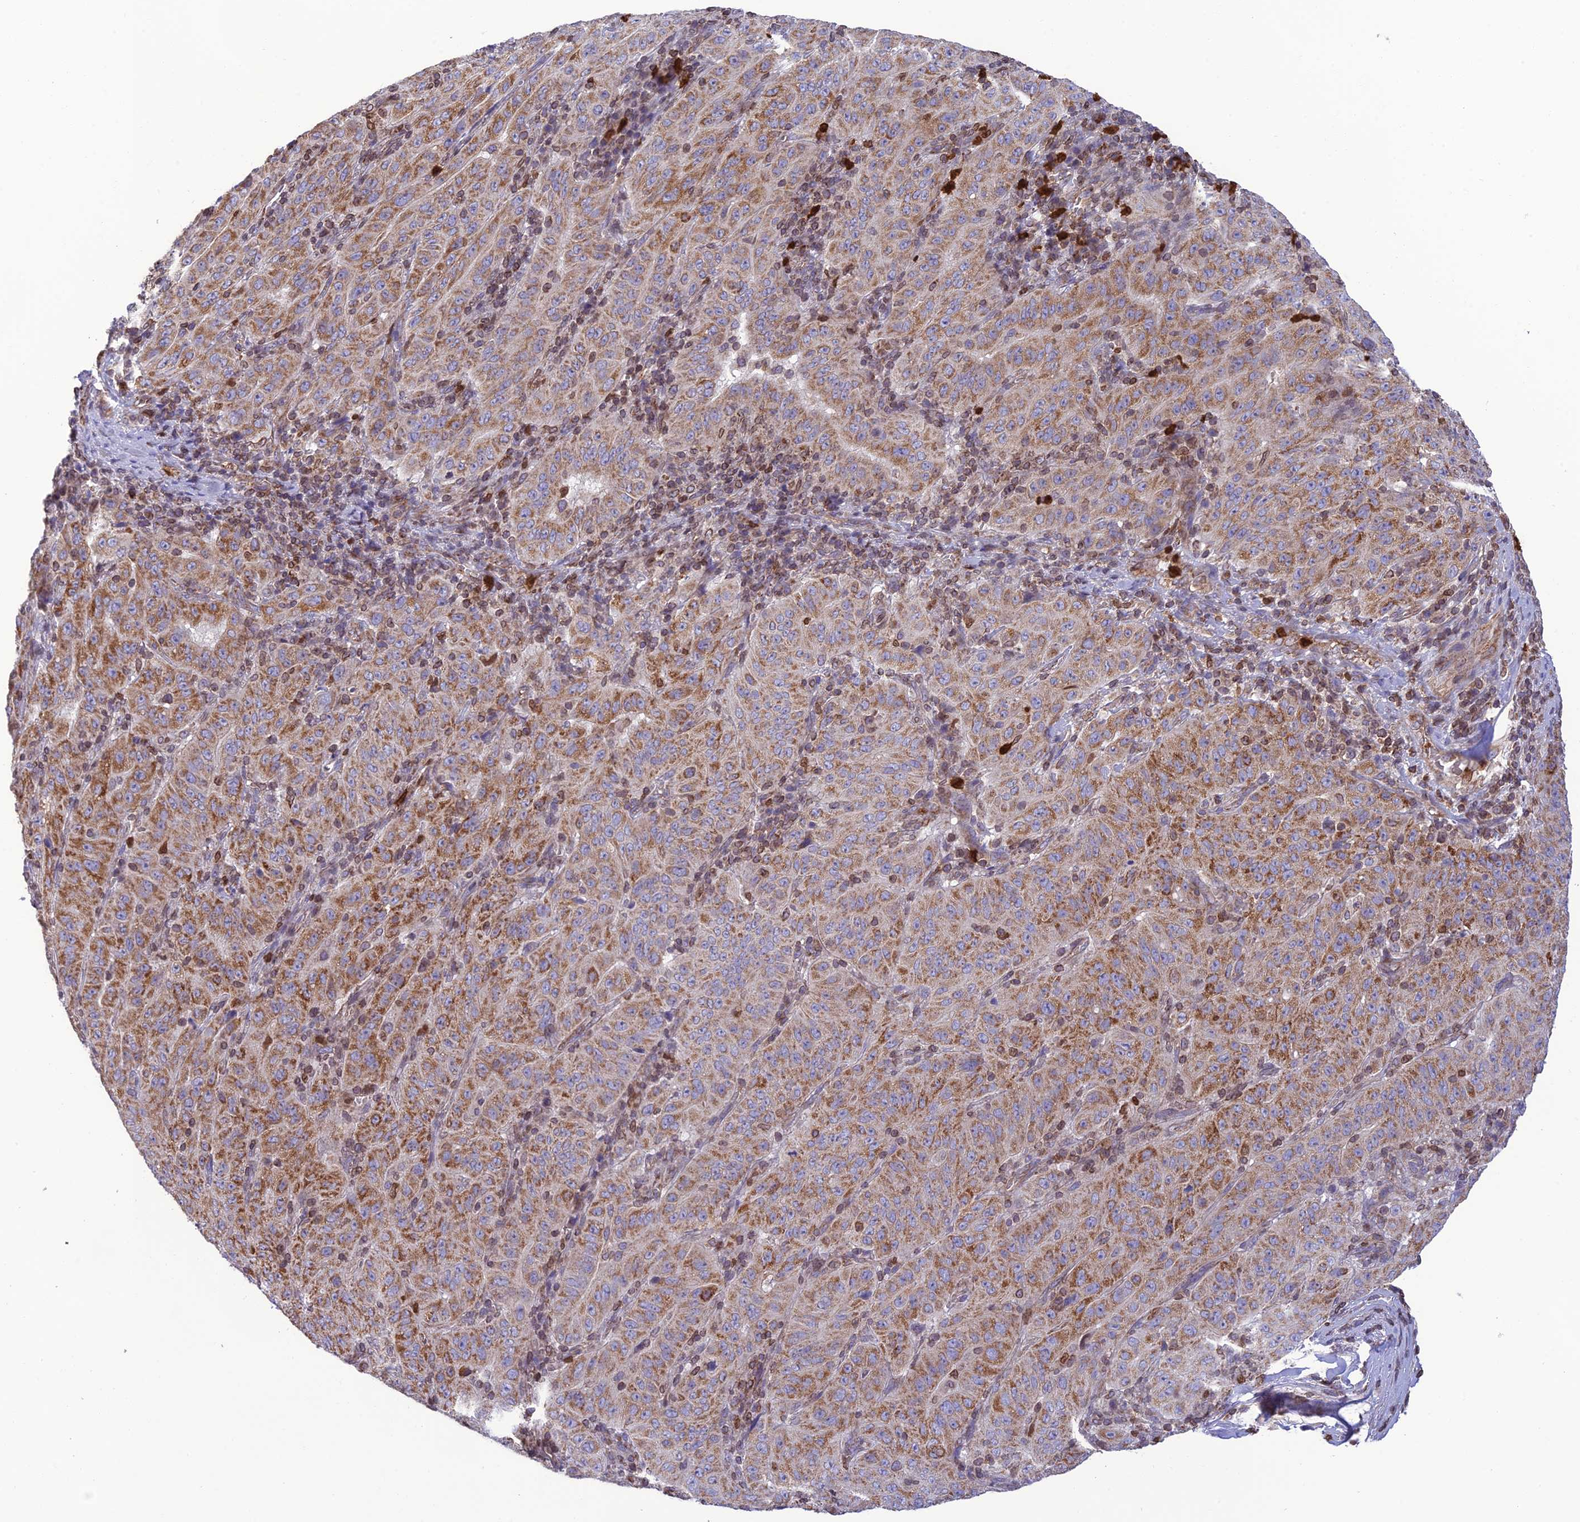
{"staining": {"intensity": "moderate", "quantity": ">75%", "location": "cytoplasmic/membranous"}, "tissue": "pancreatic cancer", "cell_type": "Tumor cells", "image_type": "cancer", "snomed": [{"axis": "morphology", "description": "Adenocarcinoma, NOS"}, {"axis": "topography", "description": "Pancreas"}], "caption": "About >75% of tumor cells in human adenocarcinoma (pancreatic) exhibit moderate cytoplasmic/membranous protein staining as visualized by brown immunohistochemical staining.", "gene": "PKHD1L1", "patient": {"sex": "male", "age": 63}}